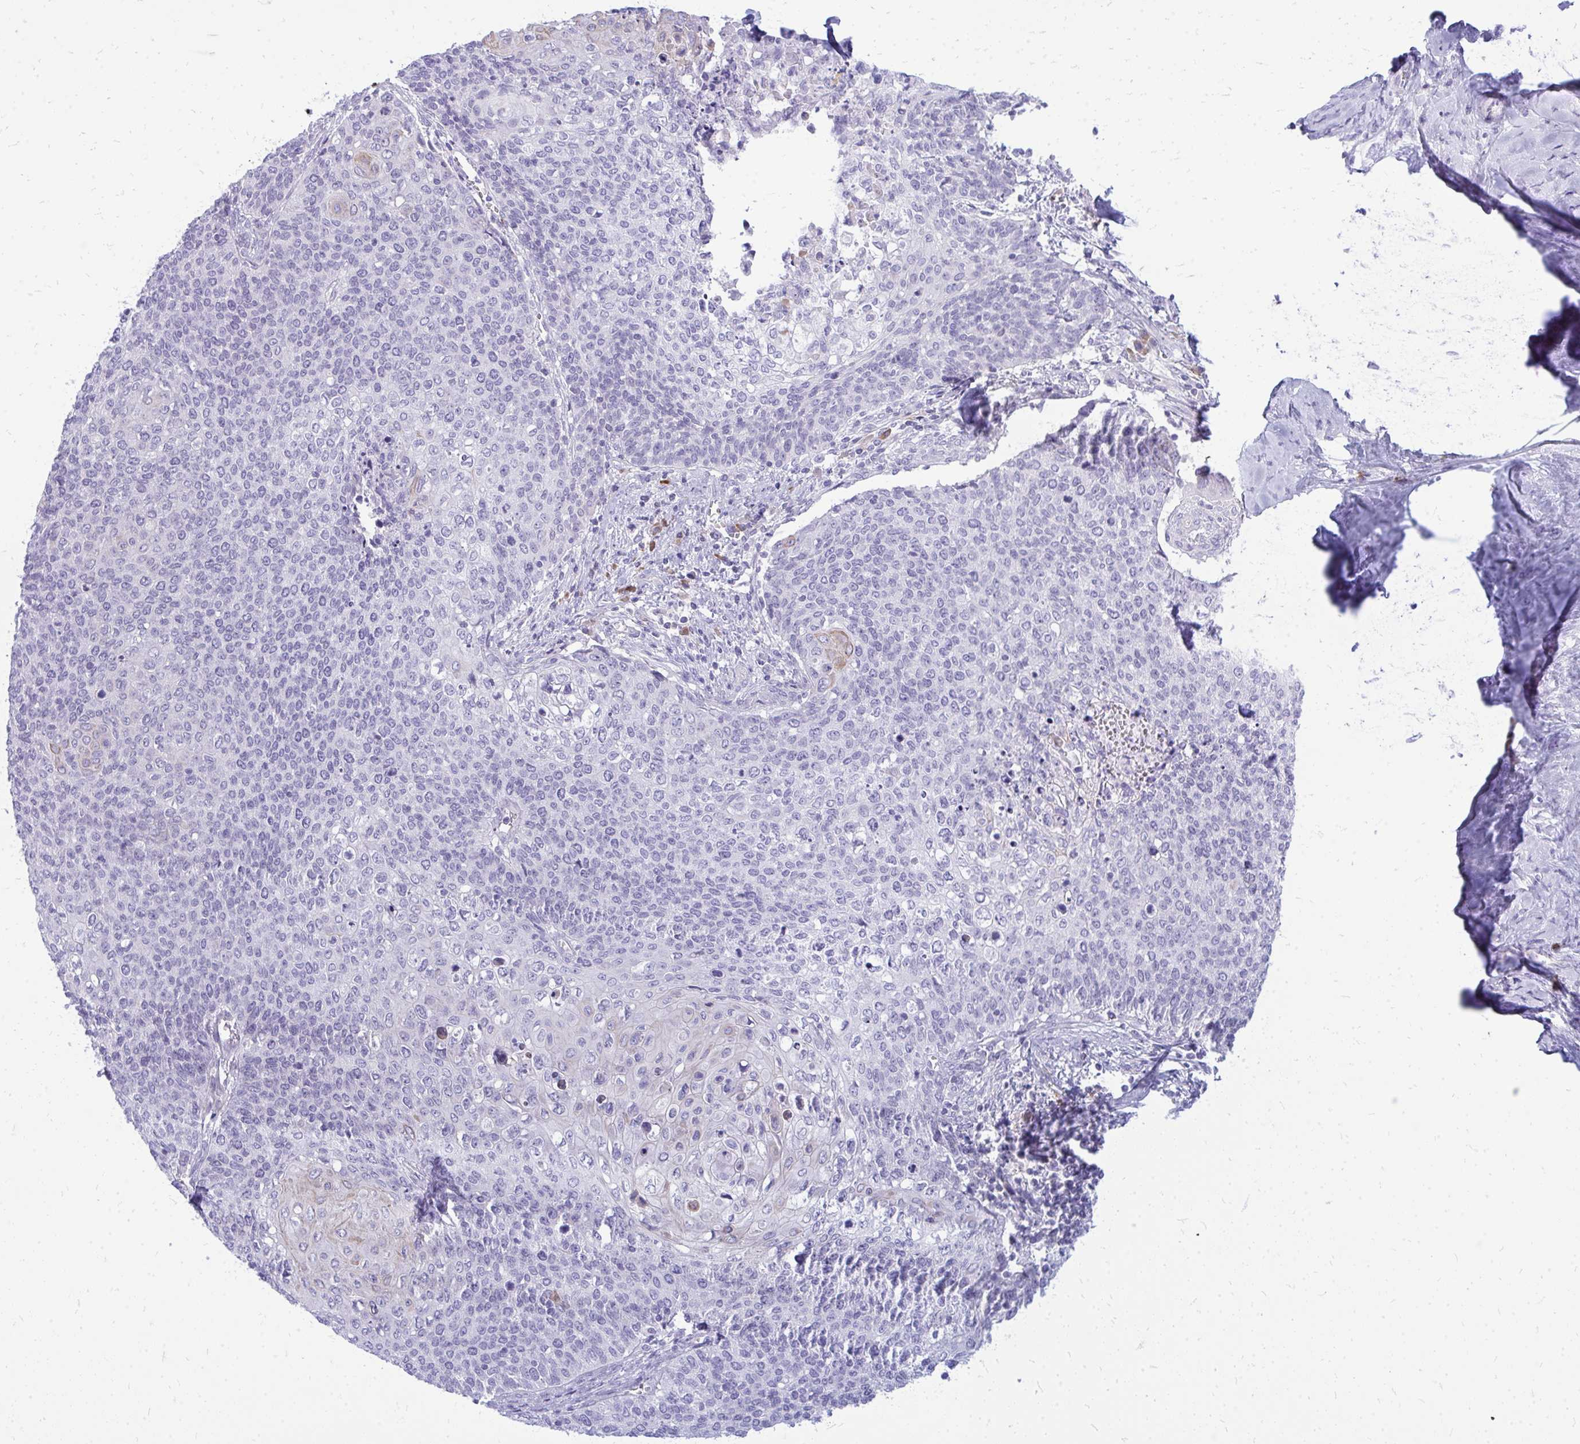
{"staining": {"intensity": "negative", "quantity": "none", "location": "none"}, "tissue": "cervical cancer", "cell_type": "Tumor cells", "image_type": "cancer", "snomed": [{"axis": "morphology", "description": "Squamous cell carcinoma, NOS"}, {"axis": "topography", "description": "Cervix"}], "caption": "The histopathology image displays no staining of tumor cells in cervical cancer.", "gene": "TSPEAR", "patient": {"sex": "female", "age": 39}}